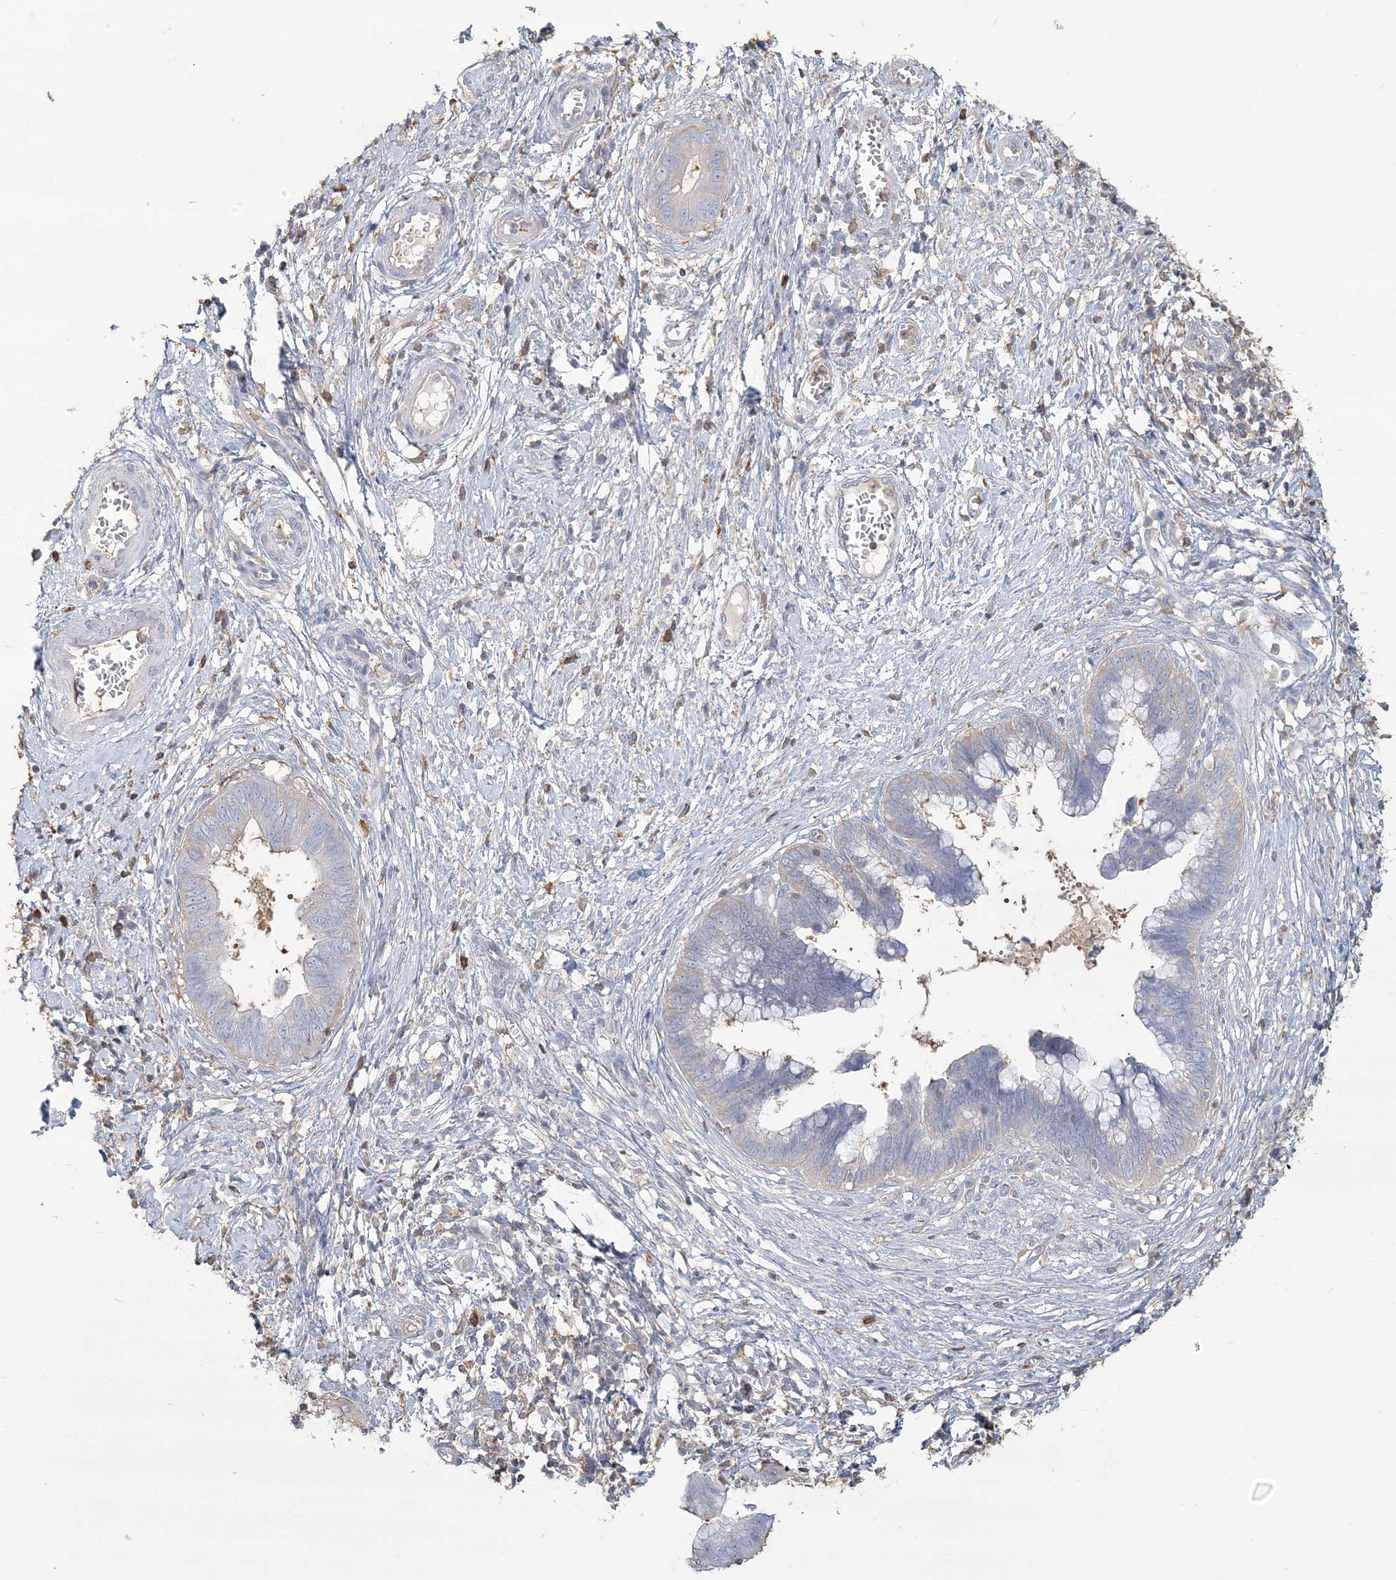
{"staining": {"intensity": "negative", "quantity": "none", "location": "none"}, "tissue": "cervical cancer", "cell_type": "Tumor cells", "image_type": "cancer", "snomed": [{"axis": "morphology", "description": "Adenocarcinoma, NOS"}, {"axis": "topography", "description": "Cervix"}], "caption": "The image exhibits no staining of tumor cells in cervical adenocarcinoma.", "gene": "ANKS1A", "patient": {"sex": "female", "age": 44}}